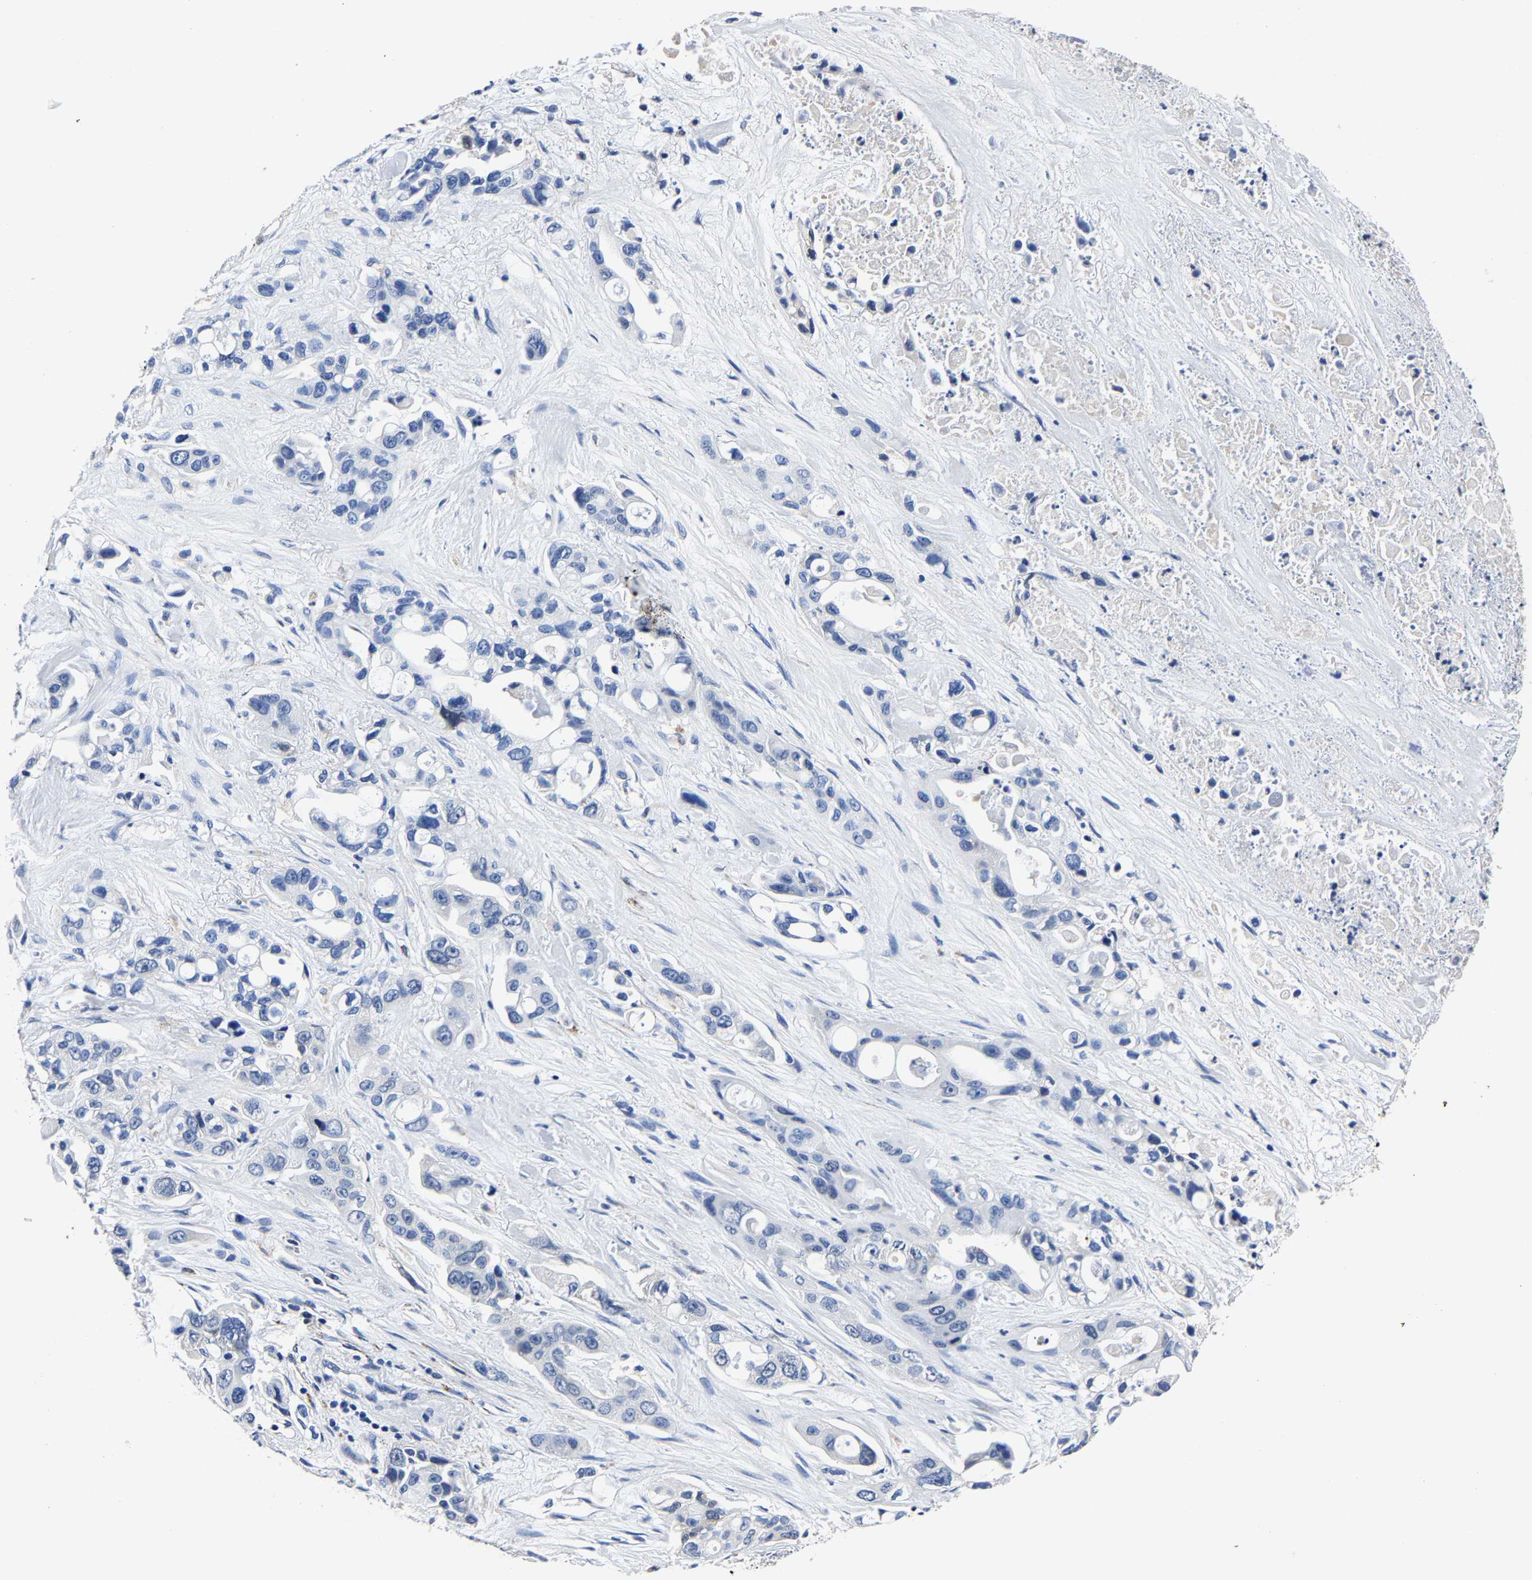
{"staining": {"intensity": "negative", "quantity": "none", "location": "none"}, "tissue": "pancreatic cancer", "cell_type": "Tumor cells", "image_type": "cancer", "snomed": [{"axis": "morphology", "description": "Adenocarcinoma, NOS"}, {"axis": "topography", "description": "Pancreas"}], "caption": "A high-resolution histopathology image shows IHC staining of pancreatic cancer (adenocarcinoma), which displays no significant expression in tumor cells.", "gene": "PSPH", "patient": {"sex": "male", "age": 53}}